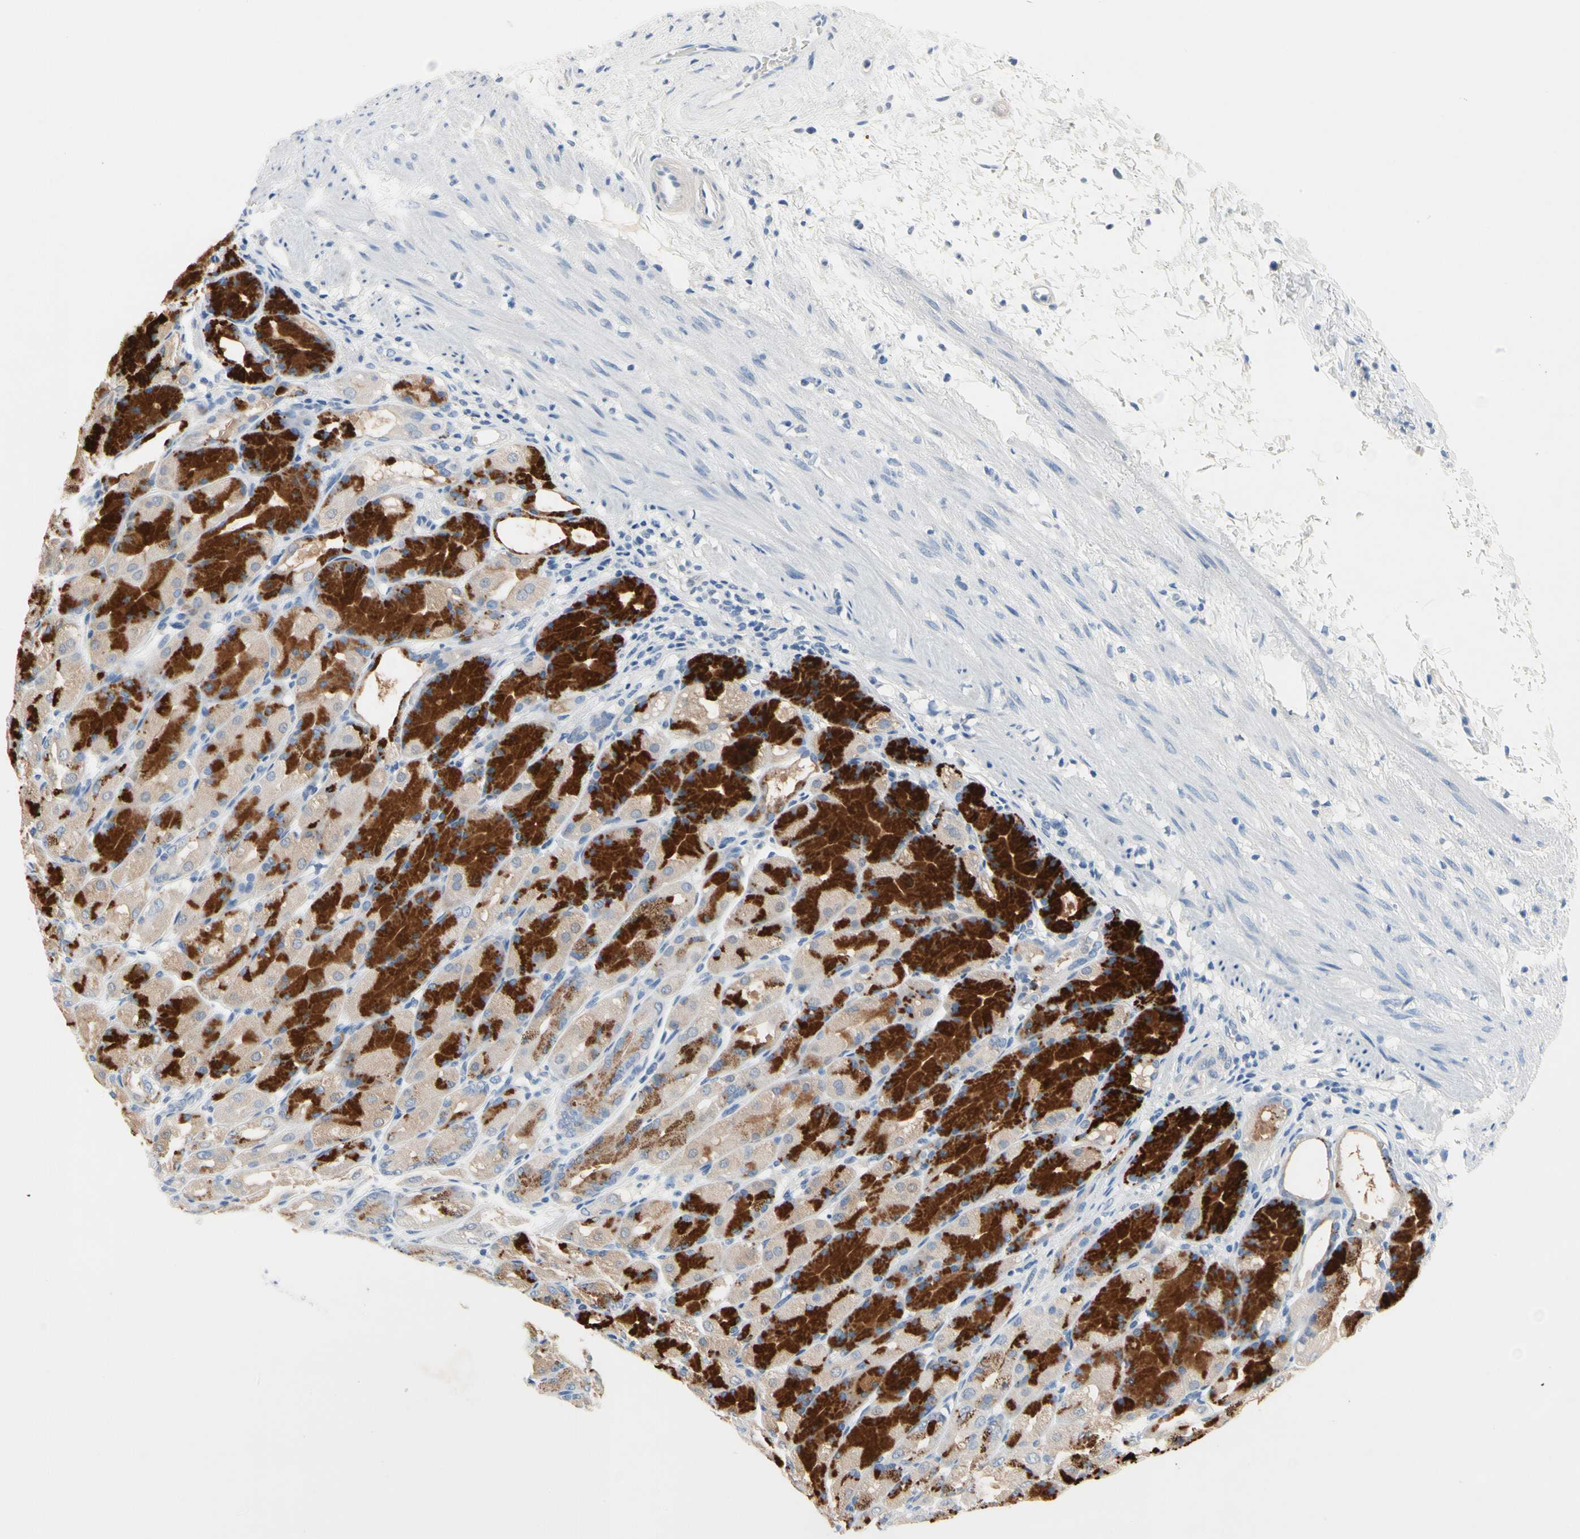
{"staining": {"intensity": "strong", "quantity": "25%-75%", "location": "cytoplasmic/membranous"}, "tissue": "stomach", "cell_type": "Glandular cells", "image_type": "normal", "snomed": [{"axis": "morphology", "description": "Normal tissue, NOS"}, {"axis": "topography", "description": "Stomach, upper"}], "caption": "Protein analysis of normal stomach exhibits strong cytoplasmic/membranous positivity in approximately 25%-75% of glandular cells.", "gene": "MARK1", "patient": {"sex": "female", "age": 75}}